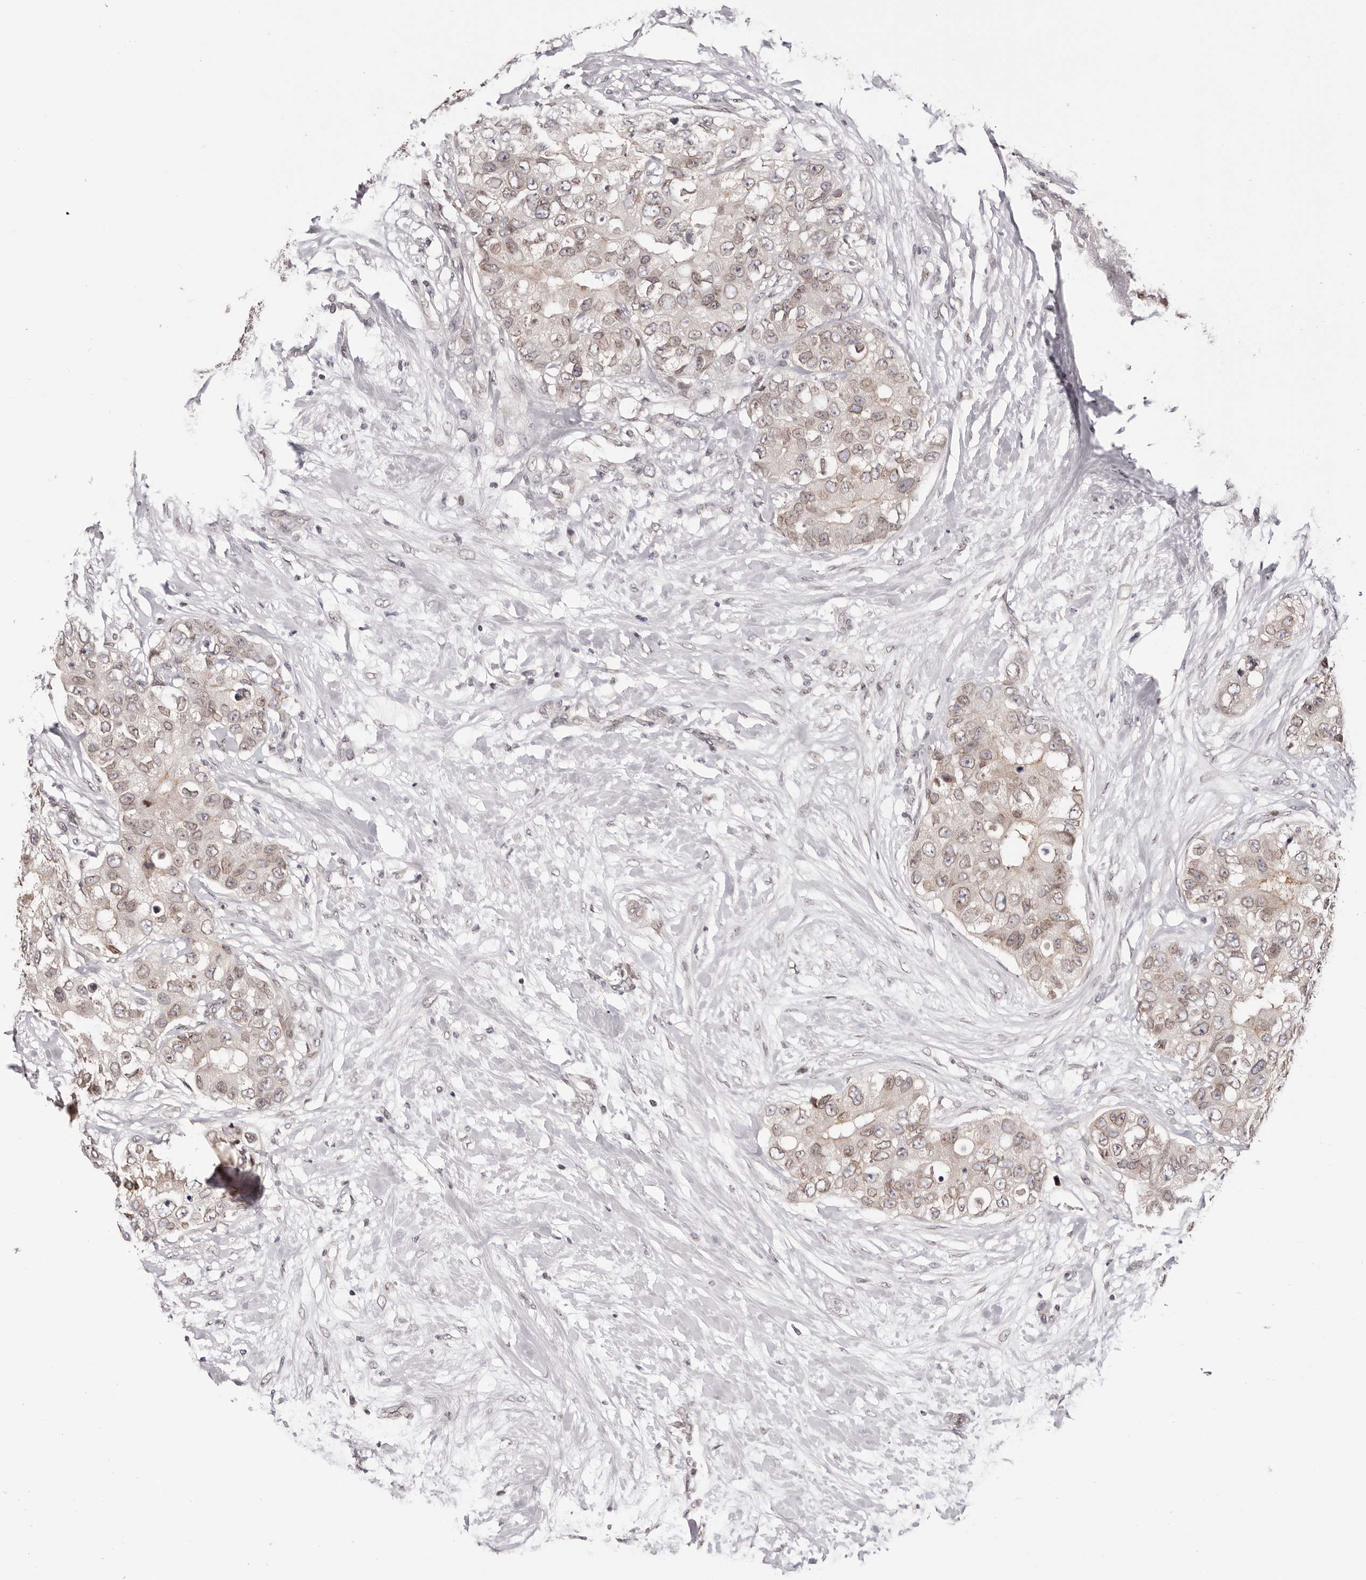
{"staining": {"intensity": "weak", "quantity": ">75%", "location": "cytoplasmic/membranous,nuclear"}, "tissue": "breast cancer", "cell_type": "Tumor cells", "image_type": "cancer", "snomed": [{"axis": "morphology", "description": "Duct carcinoma"}, {"axis": "topography", "description": "Breast"}], "caption": "The histopathology image displays a brown stain indicating the presence of a protein in the cytoplasmic/membranous and nuclear of tumor cells in breast cancer (infiltrating ductal carcinoma).", "gene": "NUP153", "patient": {"sex": "female", "age": 62}}